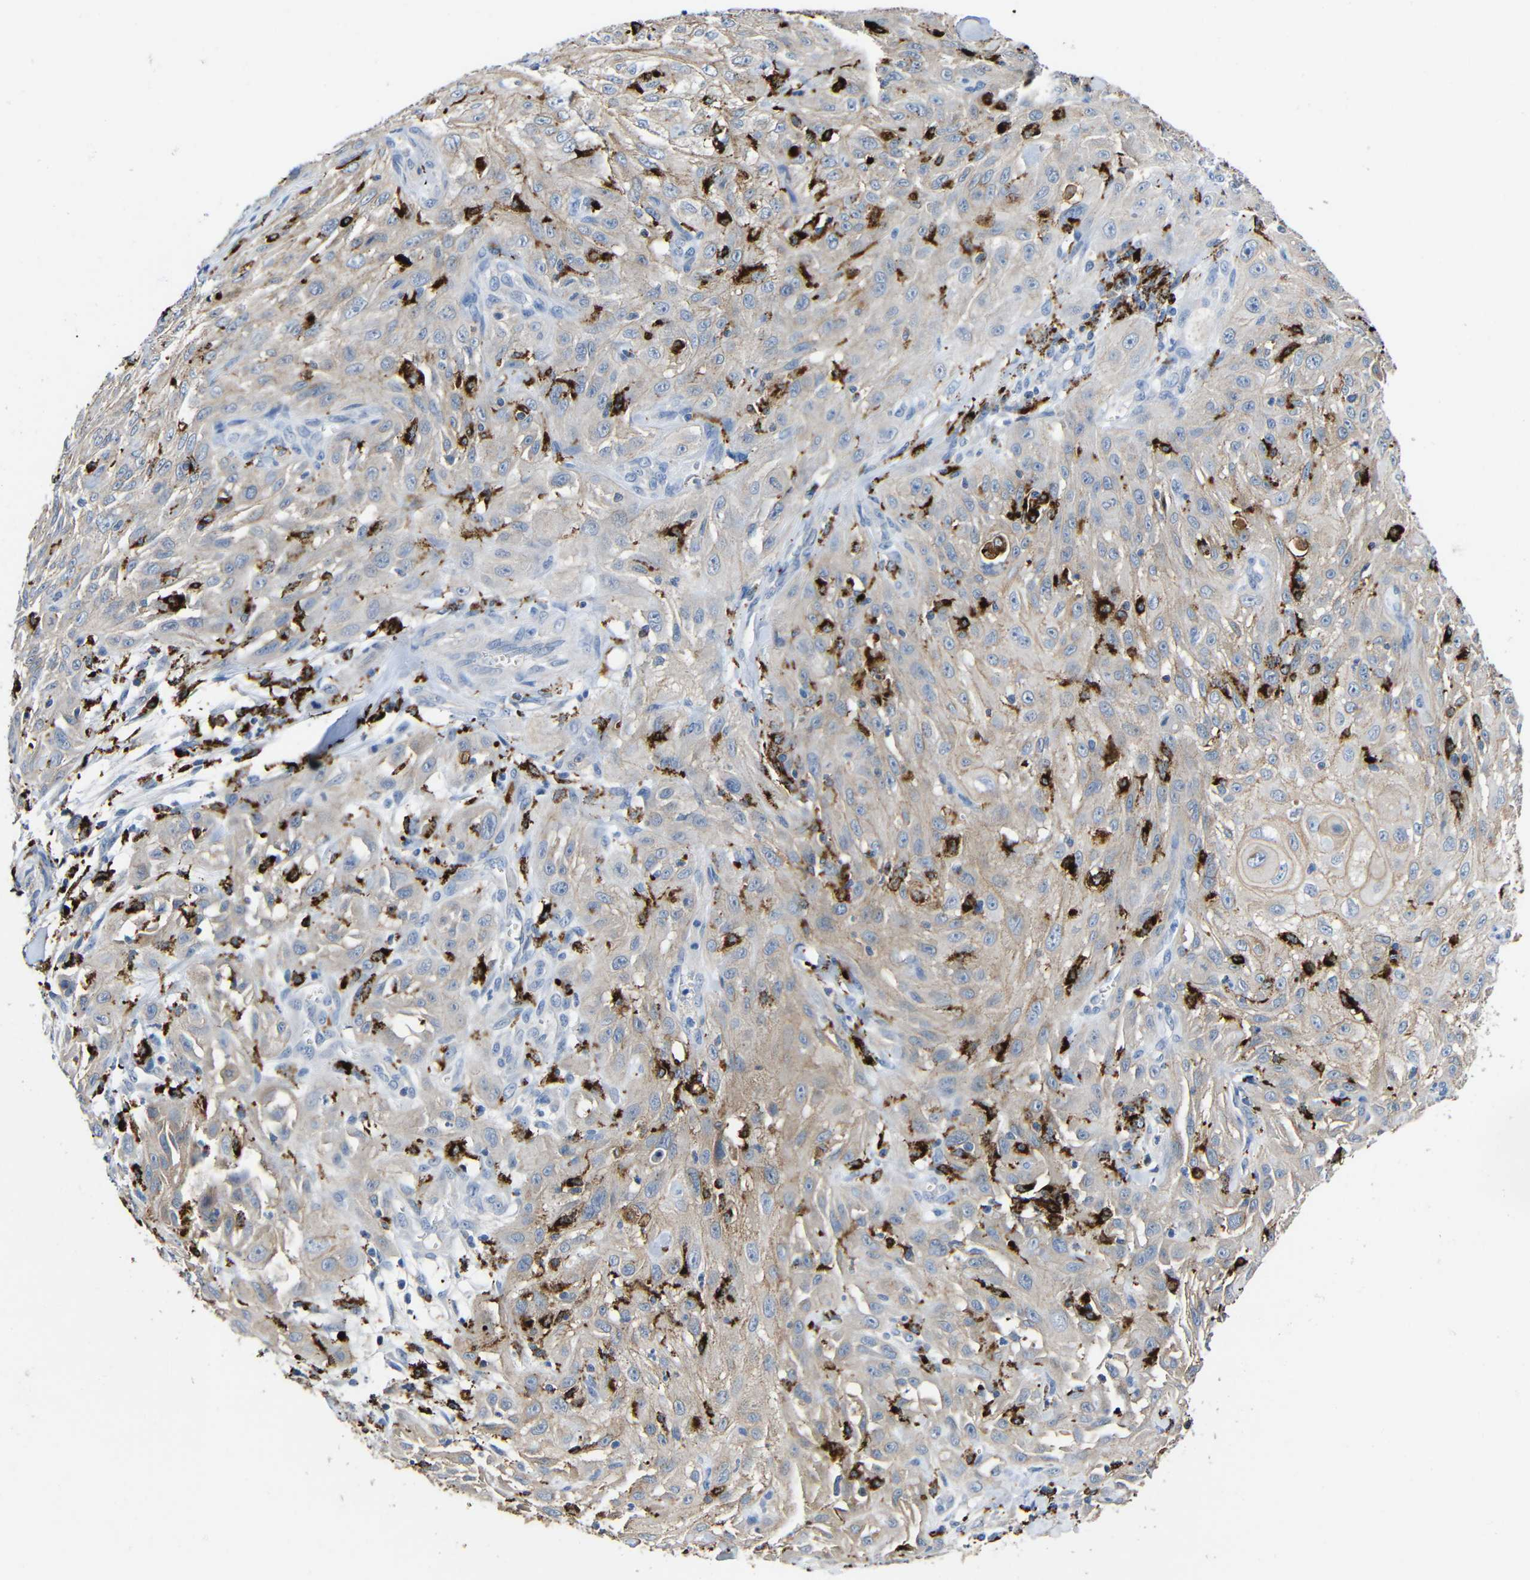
{"staining": {"intensity": "weak", "quantity": ">75%", "location": "cytoplasmic/membranous"}, "tissue": "skin cancer", "cell_type": "Tumor cells", "image_type": "cancer", "snomed": [{"axis": "morphology", "description": "Squamous cell carcinoma, NOS"}, {"axis": "topography", "description": "Skin"}], "caption": "Protein staining by immunohistochemistry (IHC) demonstrates weak cytoplasmic/membranous expression in about >75% of tumor cells in skin squamous cell carcinoma.", "gene": "HLA-DMA", "patient": {"sex": "male", "age": 75}}